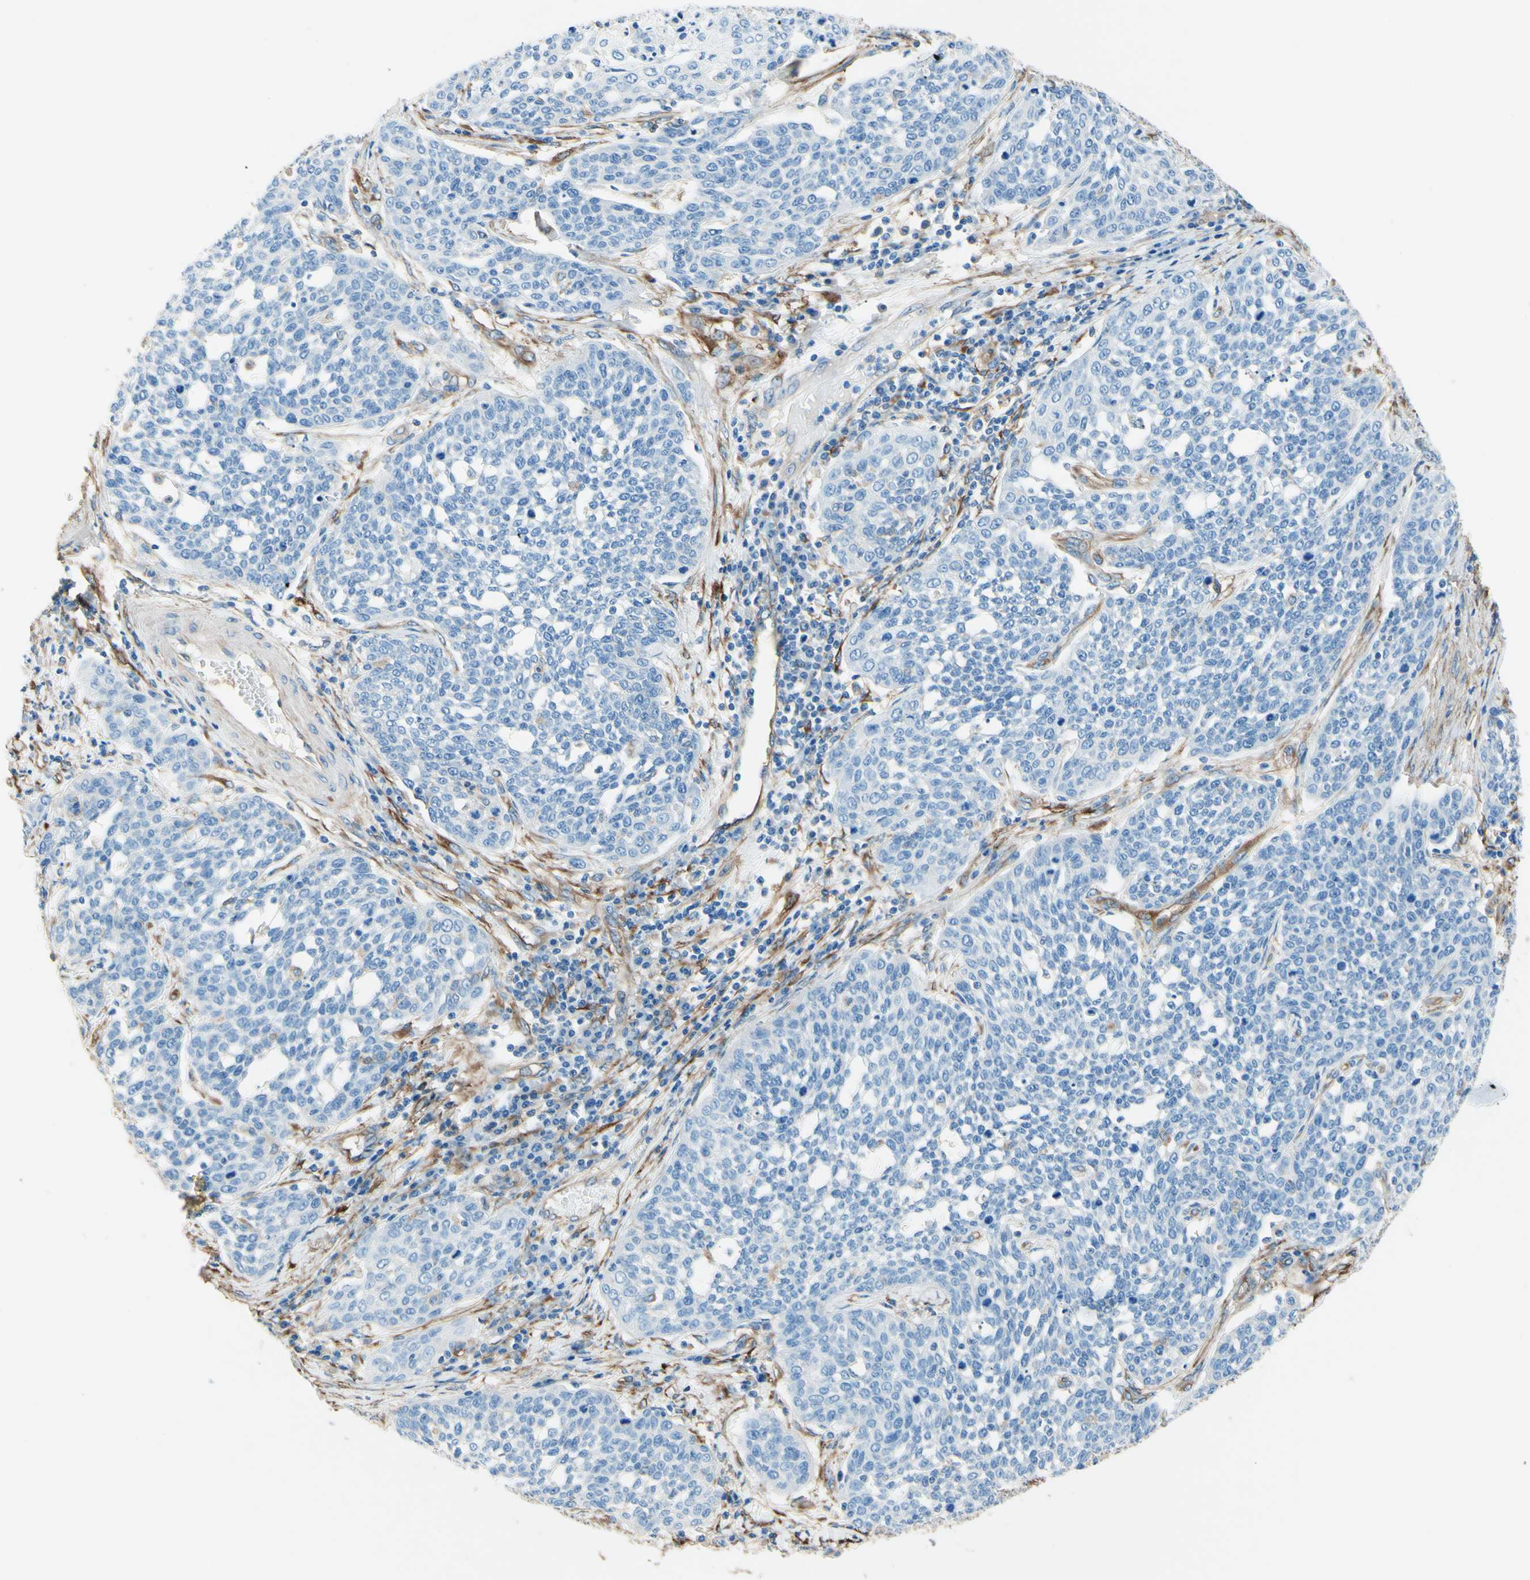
{"staining": {"intensity": "negative", "quantity": "none", "location": "none"}, "tissue": "cervical cancer", "cell_type": "Tumor cells", "image_type": "cancer", "snomed": [{"axis": "morphology", "description": "Squamous cell carcinoma, NOS"}, {"axis": "topography", "description": "Cervix"}], "caption": "Immunohistochemistry of squamous cell carcinoma (cervical) displays no expression in tumor cells.", "gene": "DPYSL3", "patient": {"sex": "female", "age": 34}}